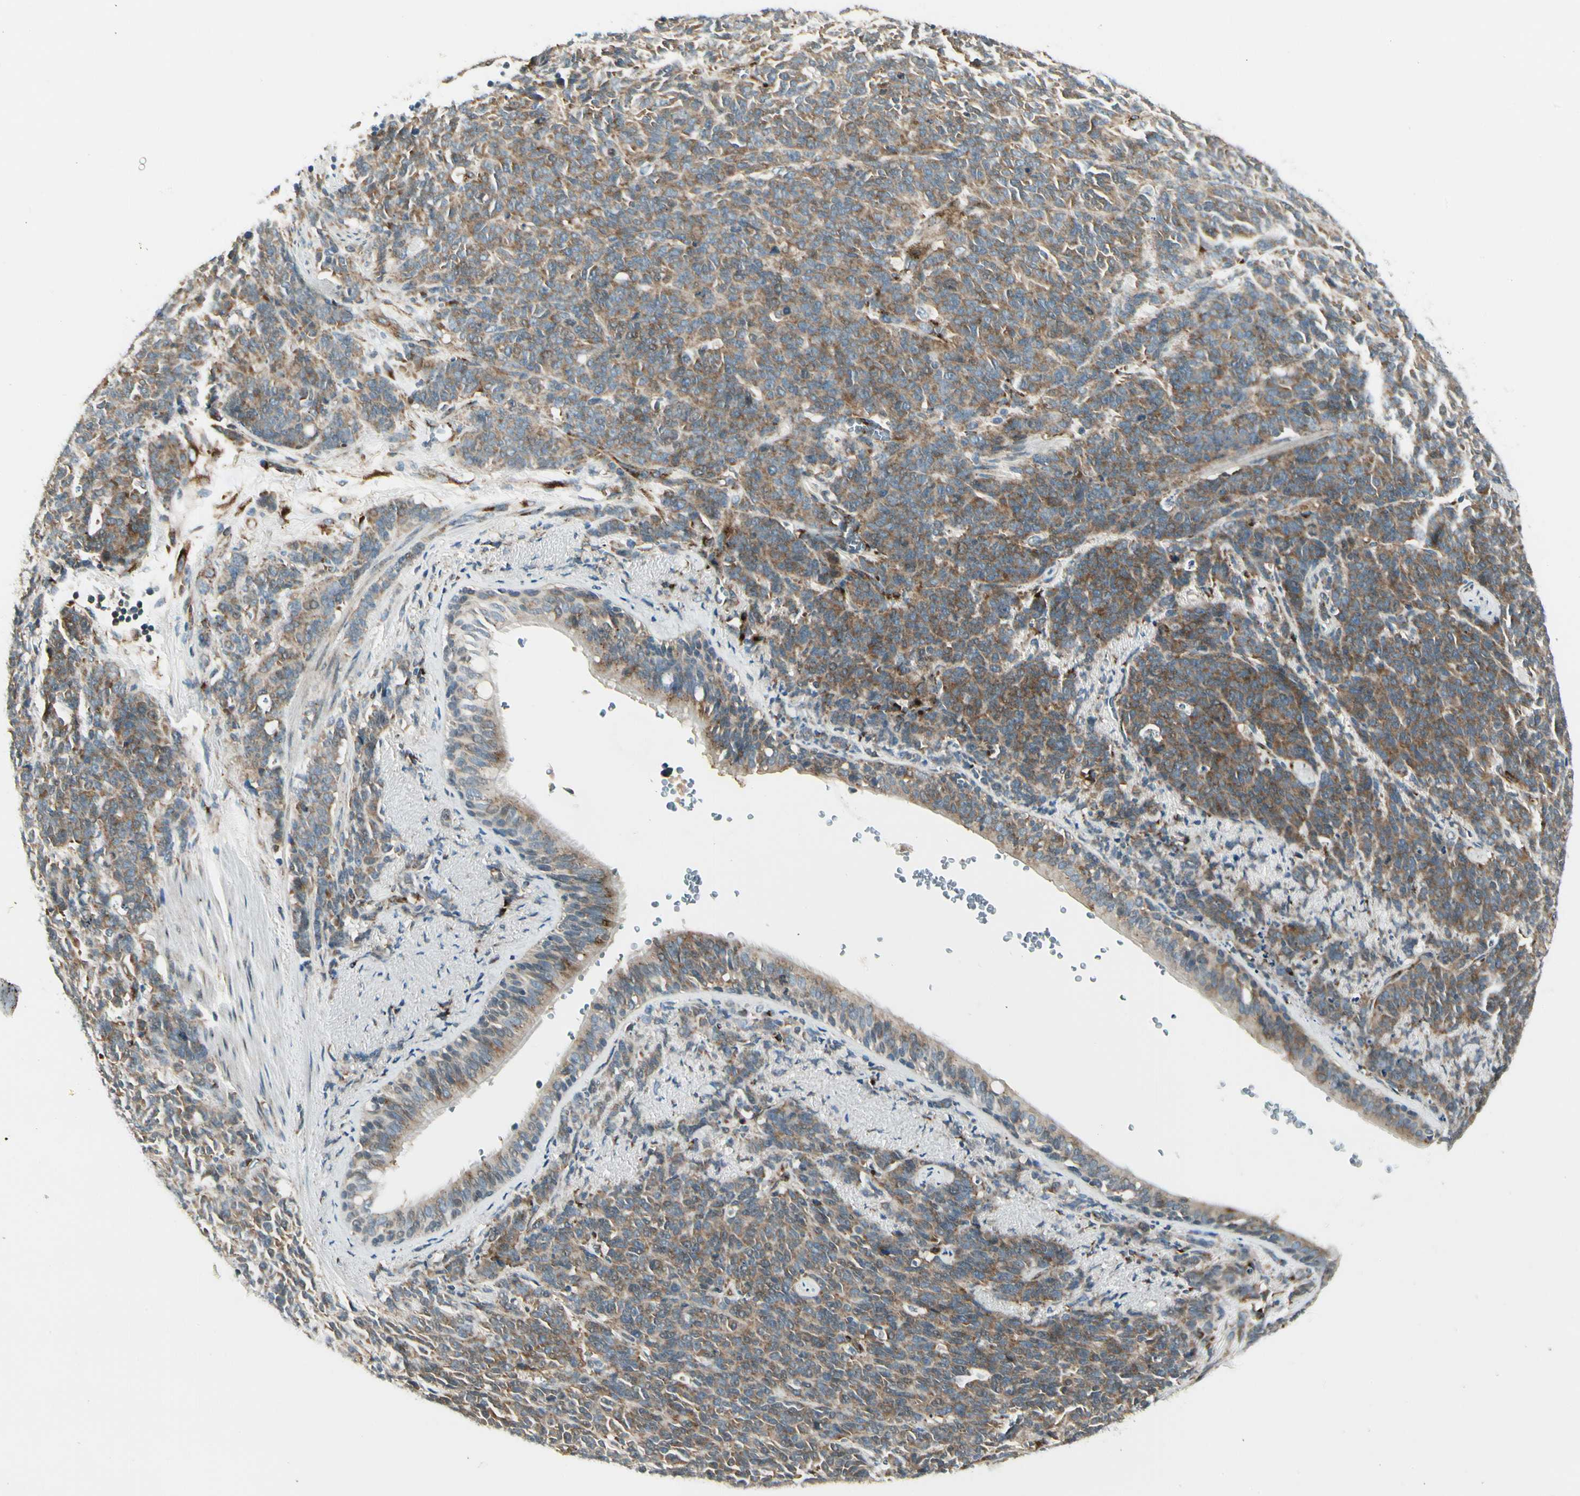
{"staining": {"intensity": "moderate", "quantity": ">75%", "location": "cytoplasmic/membranous"}, "tissue": "lung cancer", "cell_type": "Tumor cells", "image_type": "cancer", "snomed": [{"axis": "morphology", "description": "Neoplasm, malignant, NOS"}, {"axis": "topography", "description": "Lung"}], "caption": "DAB immunohistochemical staining of malignant neoplasm (lung) reveals moderate cytoplasmic/membranous protein positivity in about >75% of tumor cells. (Stains: DAB in brown, nuclei in blue, Microscopy: brightfield microscopy at high magnification).", "gene": "MANSC1", "patient": {"sex": "female", "age": 58}}